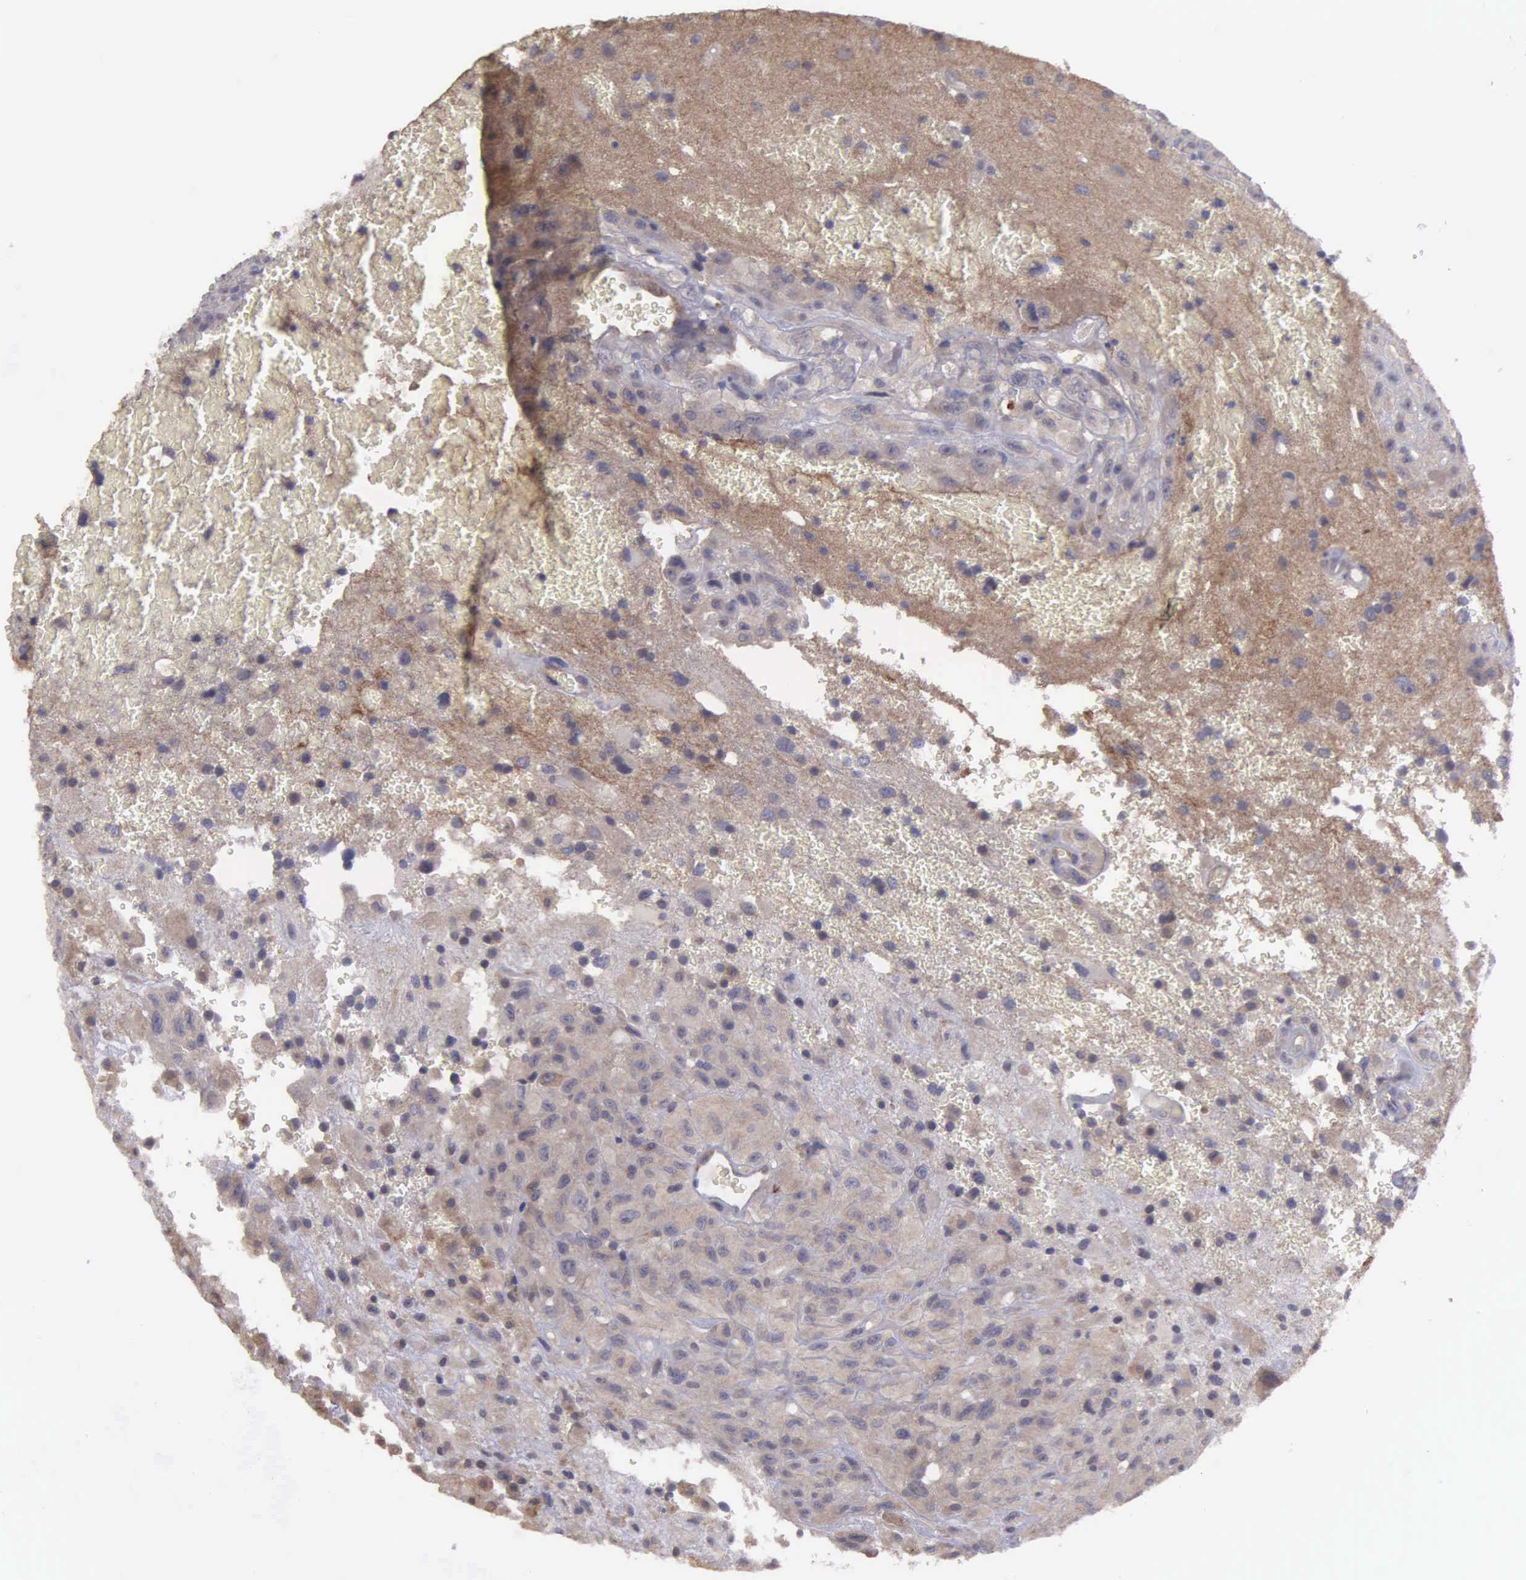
{"staining": {"intensity": "moderate", "quantity": "25%-75%", "location": "cytoplasmic/membranous"}, "tissue": "glioma", "cell_type": "Tumor cells", "image_type": "cancer", "snomed": [{"axis": "morphology", "description": "Glioma, malignant, High grade"}, {"axis": "topography", "description": "Brain"}], "caption": "Protein staining of malignant glioma (high-grade) tissue demonstrates moderate cytoplasmic/membranous expression in about 25%-75% of tumor cells.", "gene": "RTL10", "patient": {"sex": "male", "age": 48}}